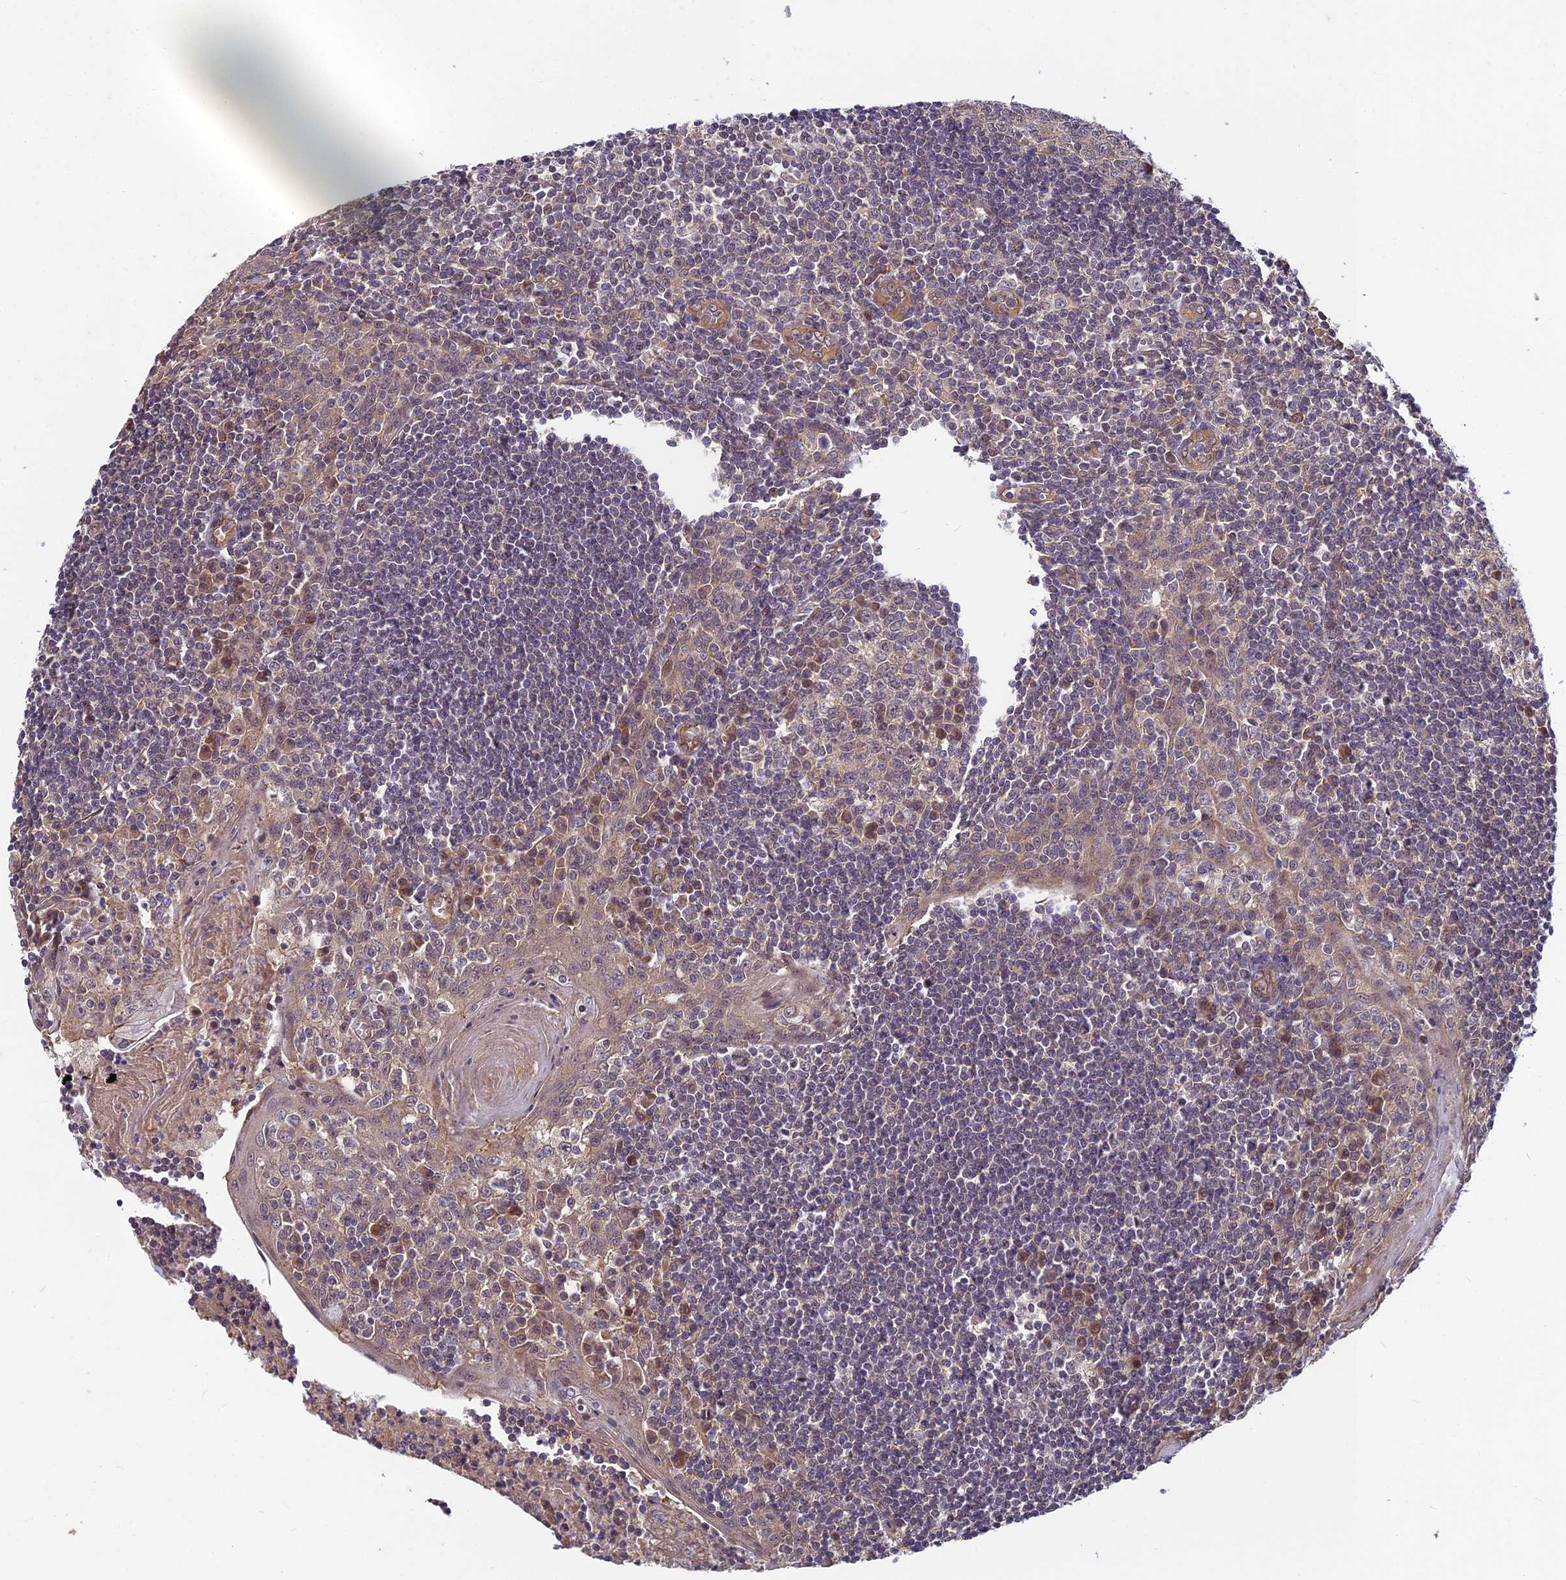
{"staining": {"intensity": "negative", "quantity": "none", "location": "none"}, "tissue": "tonsil", "cell_type": "Germinal center cells", "image_type": "normal", "snomed": [{"axis": "morphology", "description": "Normal tissue, NOS"}, {"axis": "topography", "description": "Tonsil"}], "caption": "Immunohistochemical staining of benign human tonsil displays no significant staining in germinal center cells. (Stains: DAB IHC with hematoxylin counter stain, Microscopy: brightfield microscopy at high magnification).", "gene": "PIKFYVE", "patient": {"sex": "male", "age": 27}}